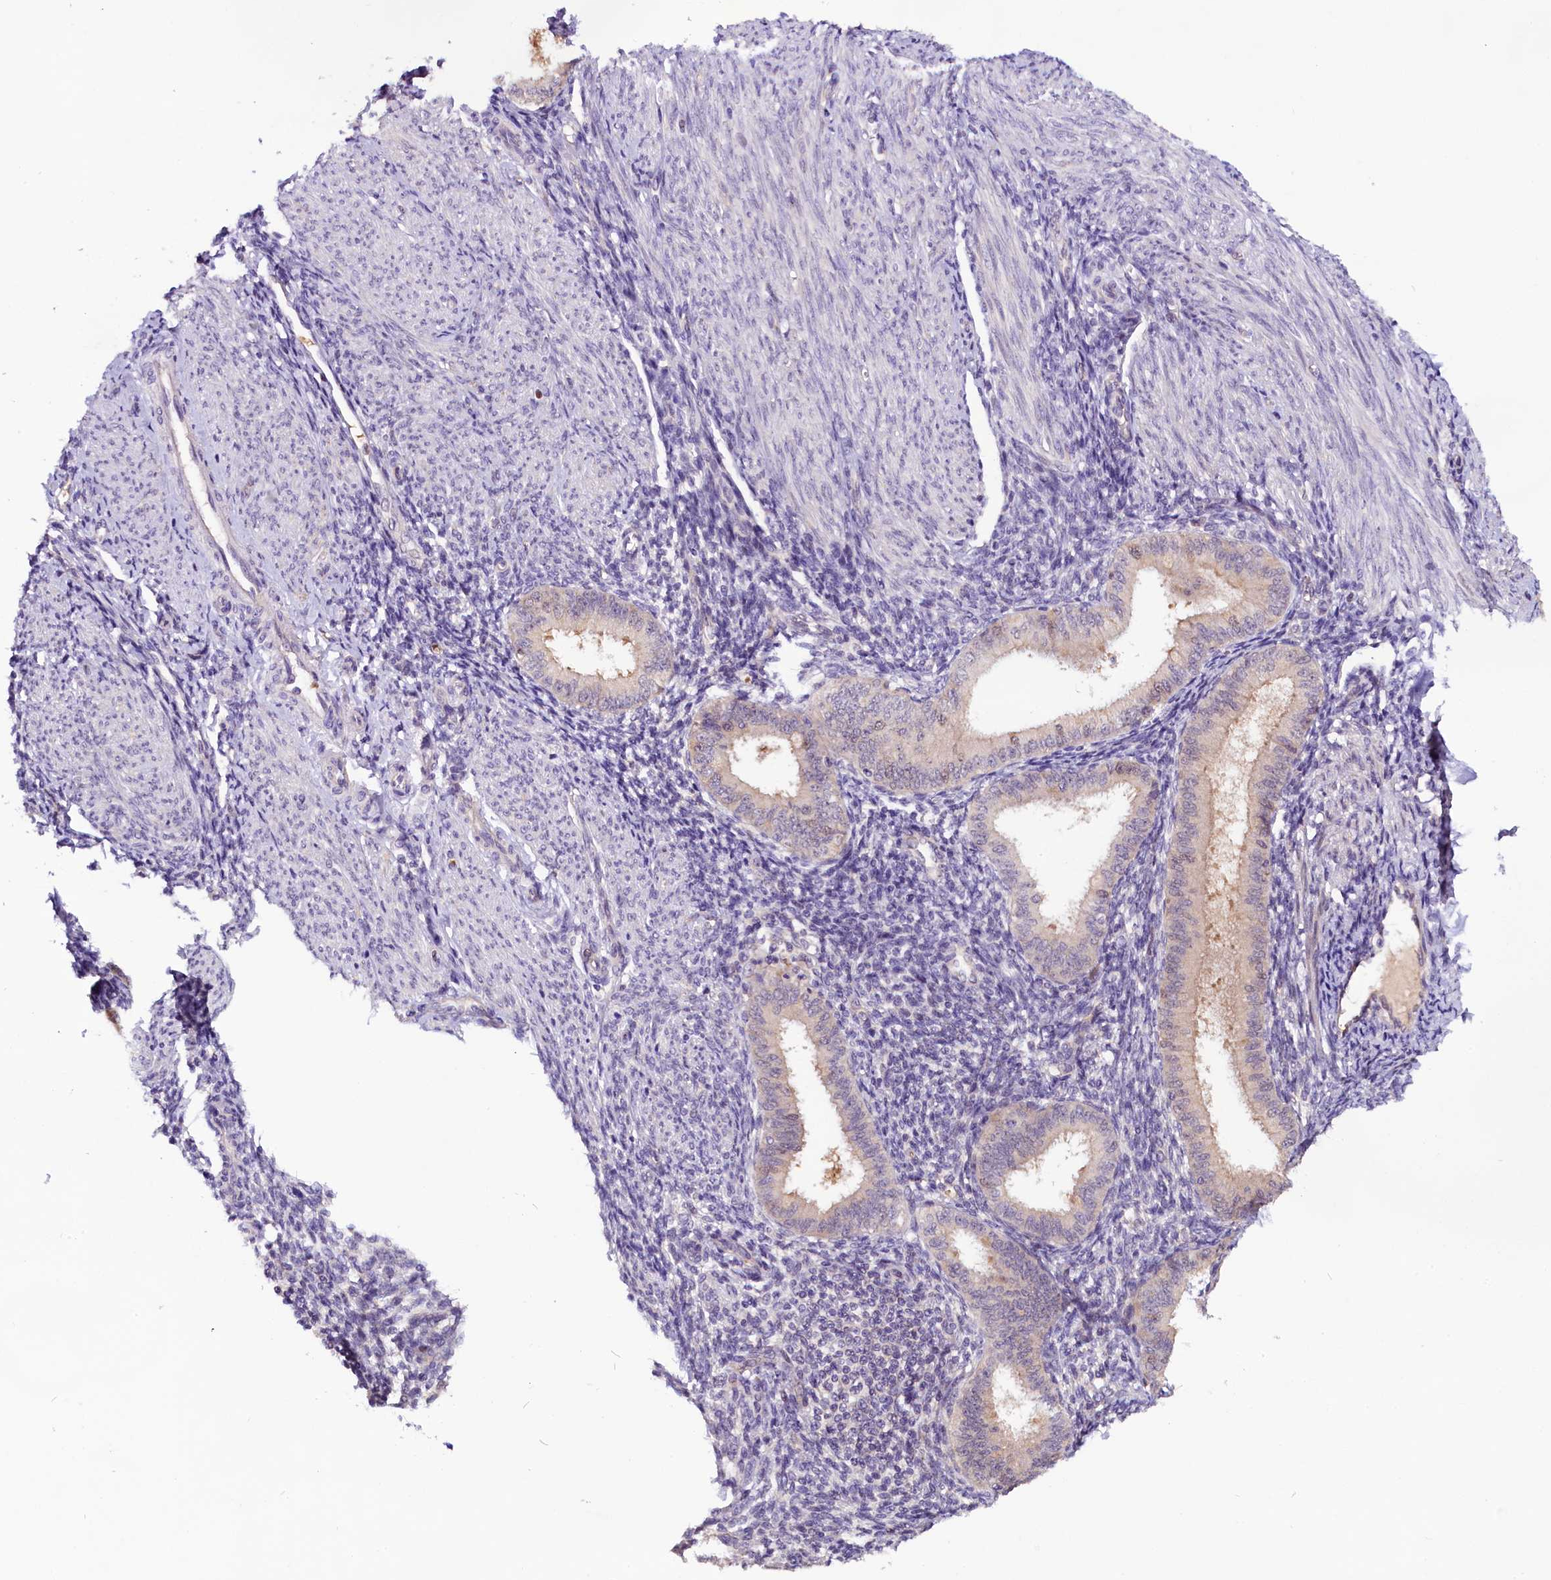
{"staining": {"intensity": "negative", "quantity": "none", "location": "none"}, "tissue": "endometrium", "cell_type": "Cells in endometrial stroma", "image_type": "normal", "snomed": [{"axis": "morphology", "description": "Normal tissue, NOS"}, {"axis": "topography", "description": "Uterus"}, {"axis": "topography", "description": "Endometrium"}], "caption": "Immunohistochemistry (IHC) histopathology image of benign endometrium: human endometrium stained with DAB demonstrates no significant protein expression in cells in endometrial stroma.", "gene": "C9orf40", "patient": {"sex": "female", "age": 48}}